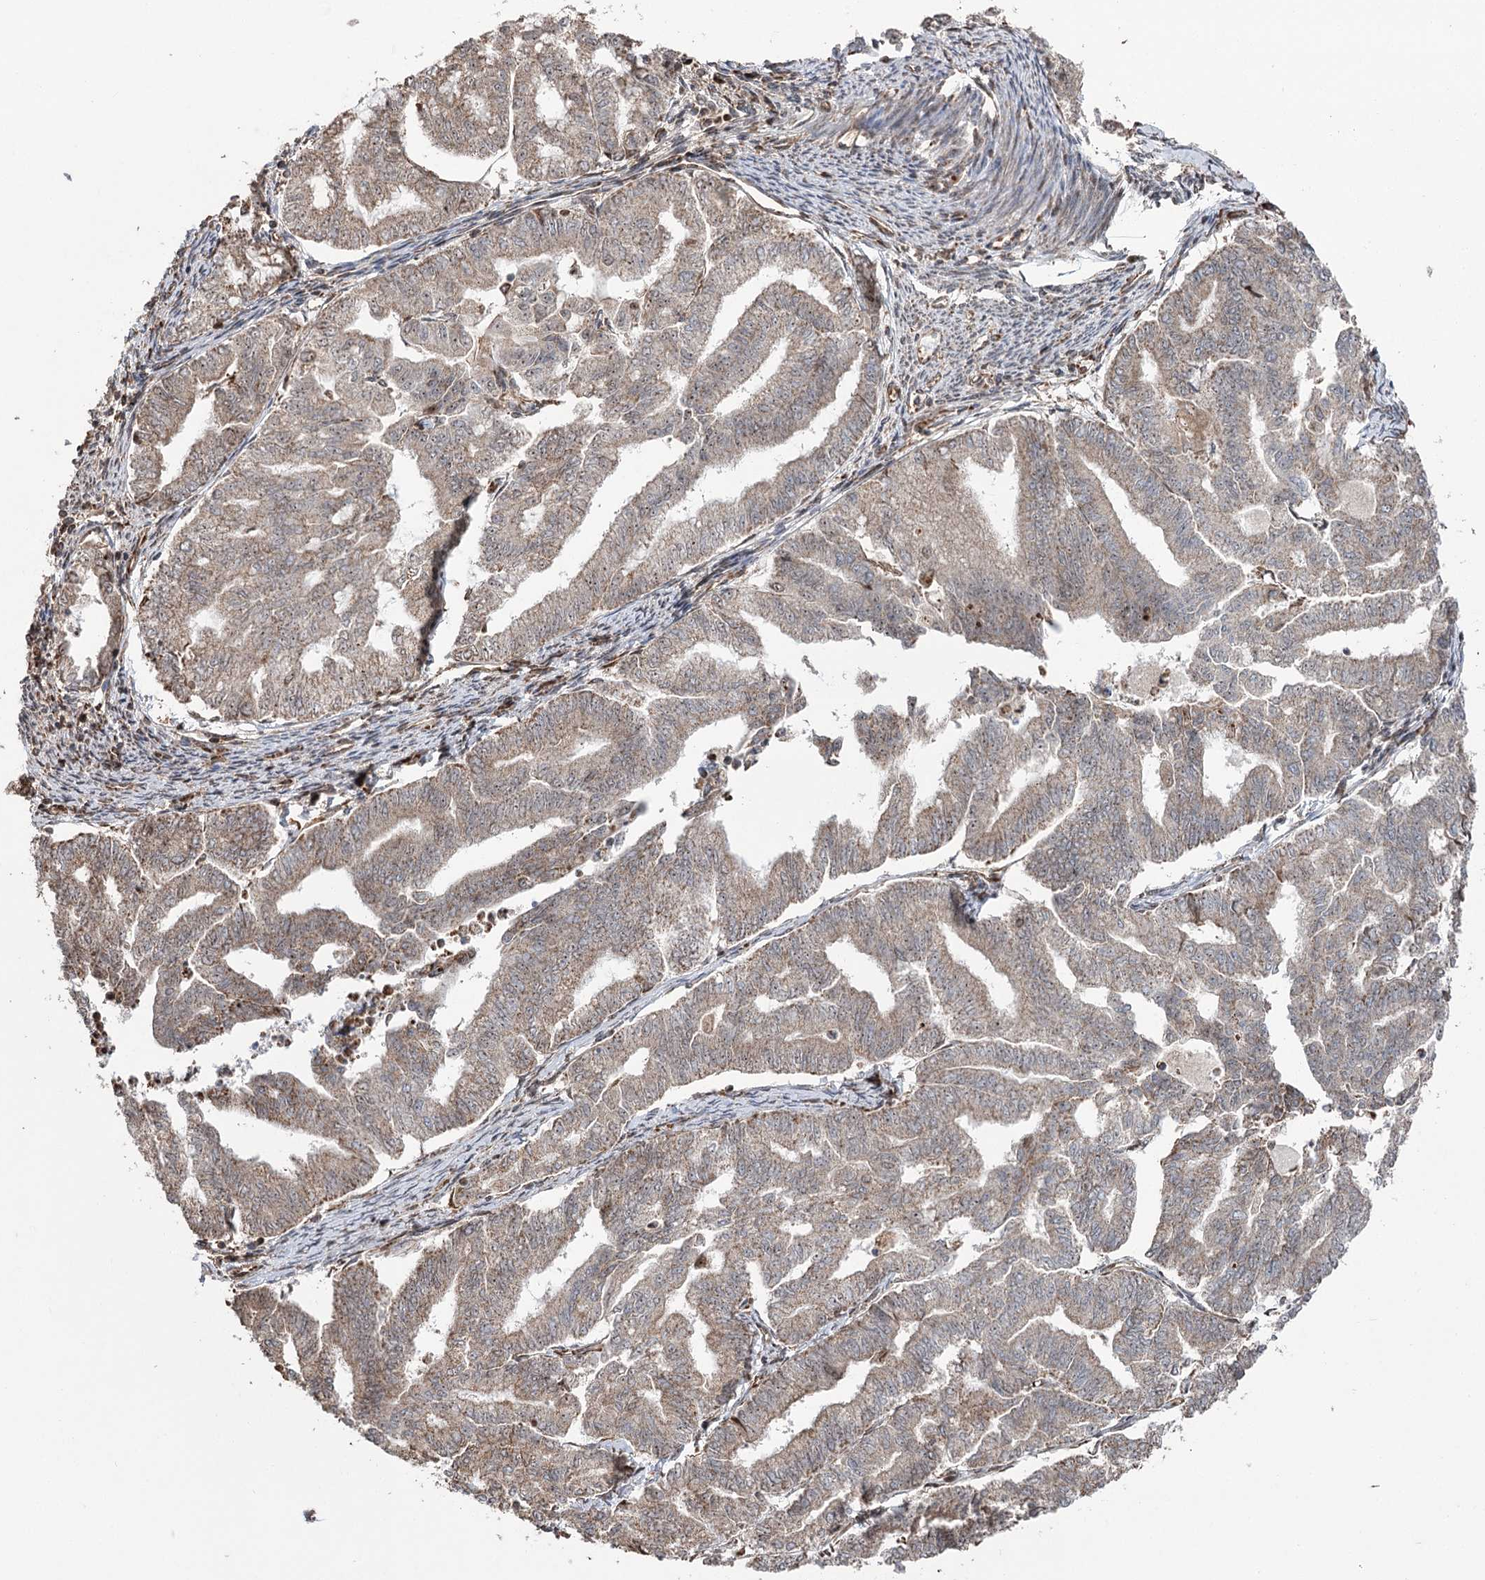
{"staining": {"intensity": "weak", "quantity": ">75%", "location": "cytoplasmic/membranous"}, "tissue": "endometrial cancer", "cell_type": "Tumor cells", "image_type": "cancer", "snomed": [{"axis": "morphology", "description": "Adenocarcinoma, NOS"}, {"axis": "topography", "description": "Endometrium"}], "caption": "Immunohistochemistry (IHC) micrograph of endometrial cancer (adenocarcinoma) stained for a protein (brown), which exhibits low levels of weak cytoplasmic/membranous expression in about >75% of tumor cells.", "gene": "STEEP1", "patient": {"sex": "female", "age": 79}}